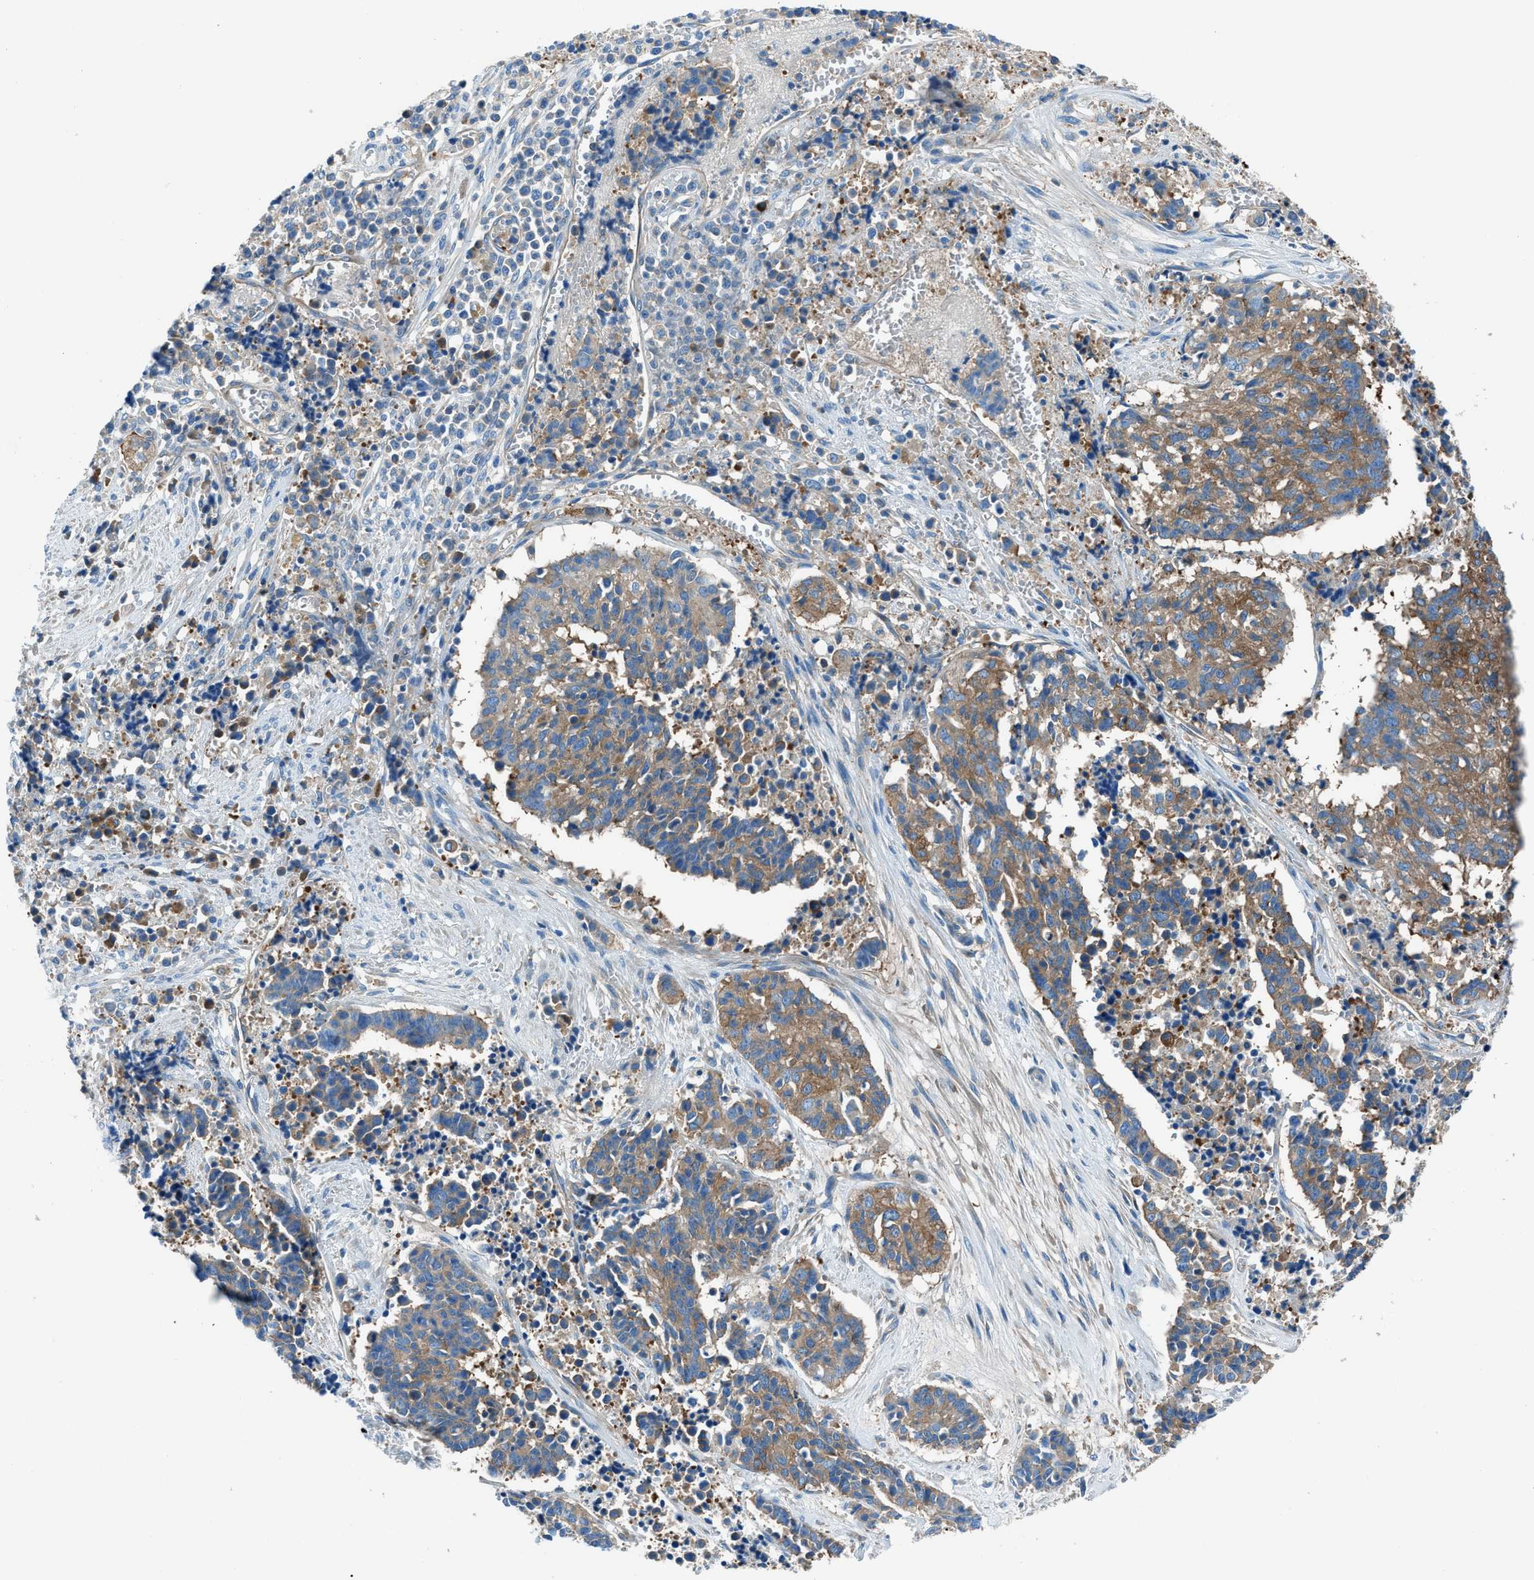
{"staining": {"intensity": "moderate", "quantity": ">75%", "location": "cytoplasmic/membranous"}, "tissue": "cervical cancer", "cell_type": "Tumor cells", "image_type": "cancer", "snomed": [{"axis": "morphology", "description": "Squamous cell carcinoma, NOS"}, {"axis": "topography", "description": "Cervix"}], "caption": "Cervical cancer (squamous cell carcinoma) stained for a protein (brown) exhibits moderate cytoplasmic/membranous positive positivity in approximately >75% of tumor cells.", "gene": "SARS1", "patient": {"sex": "female", "age": 35}}